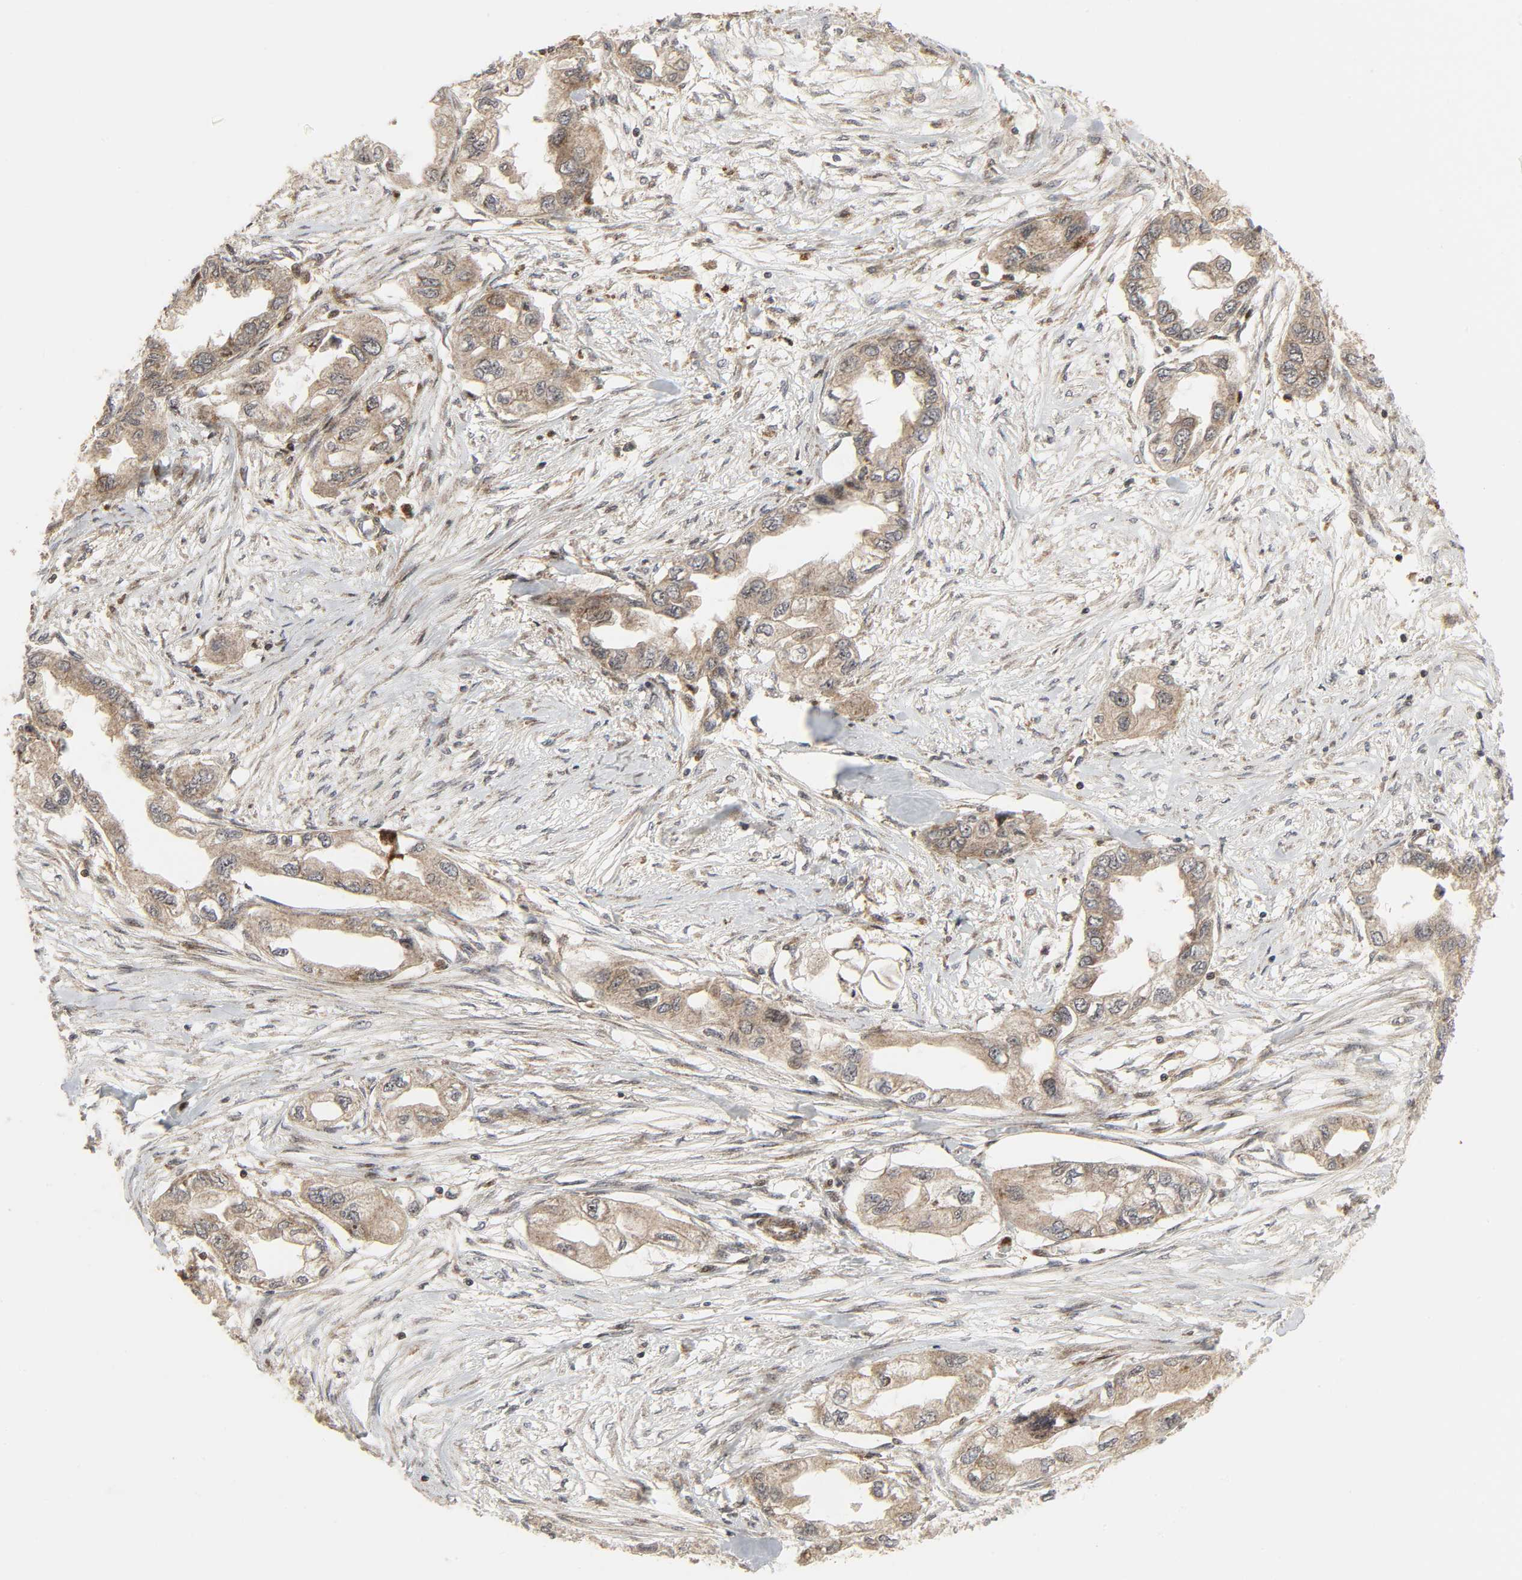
{"staining": {"intensity": "moderate", "quantity": ">75%", "location": "cytoplasmic/membranous"}, "tissue": "endometrial cancer", "cell_type": "Tumor cells", "image_type": "cancer", "snomed": [{"axis": "morphology", "description": "Adenocarcinoma, NOS"}, {"axis": "topography", "description": "Endometrium"}], "caption": "Immunohistochemistry (IHC) of endometrial cancer displays medium levels of moderate cytoplasmic/membranous staining in about >75% of tumor cells.", "gene": "CHUK", "patient": {"sex": "female", "age": 67}}